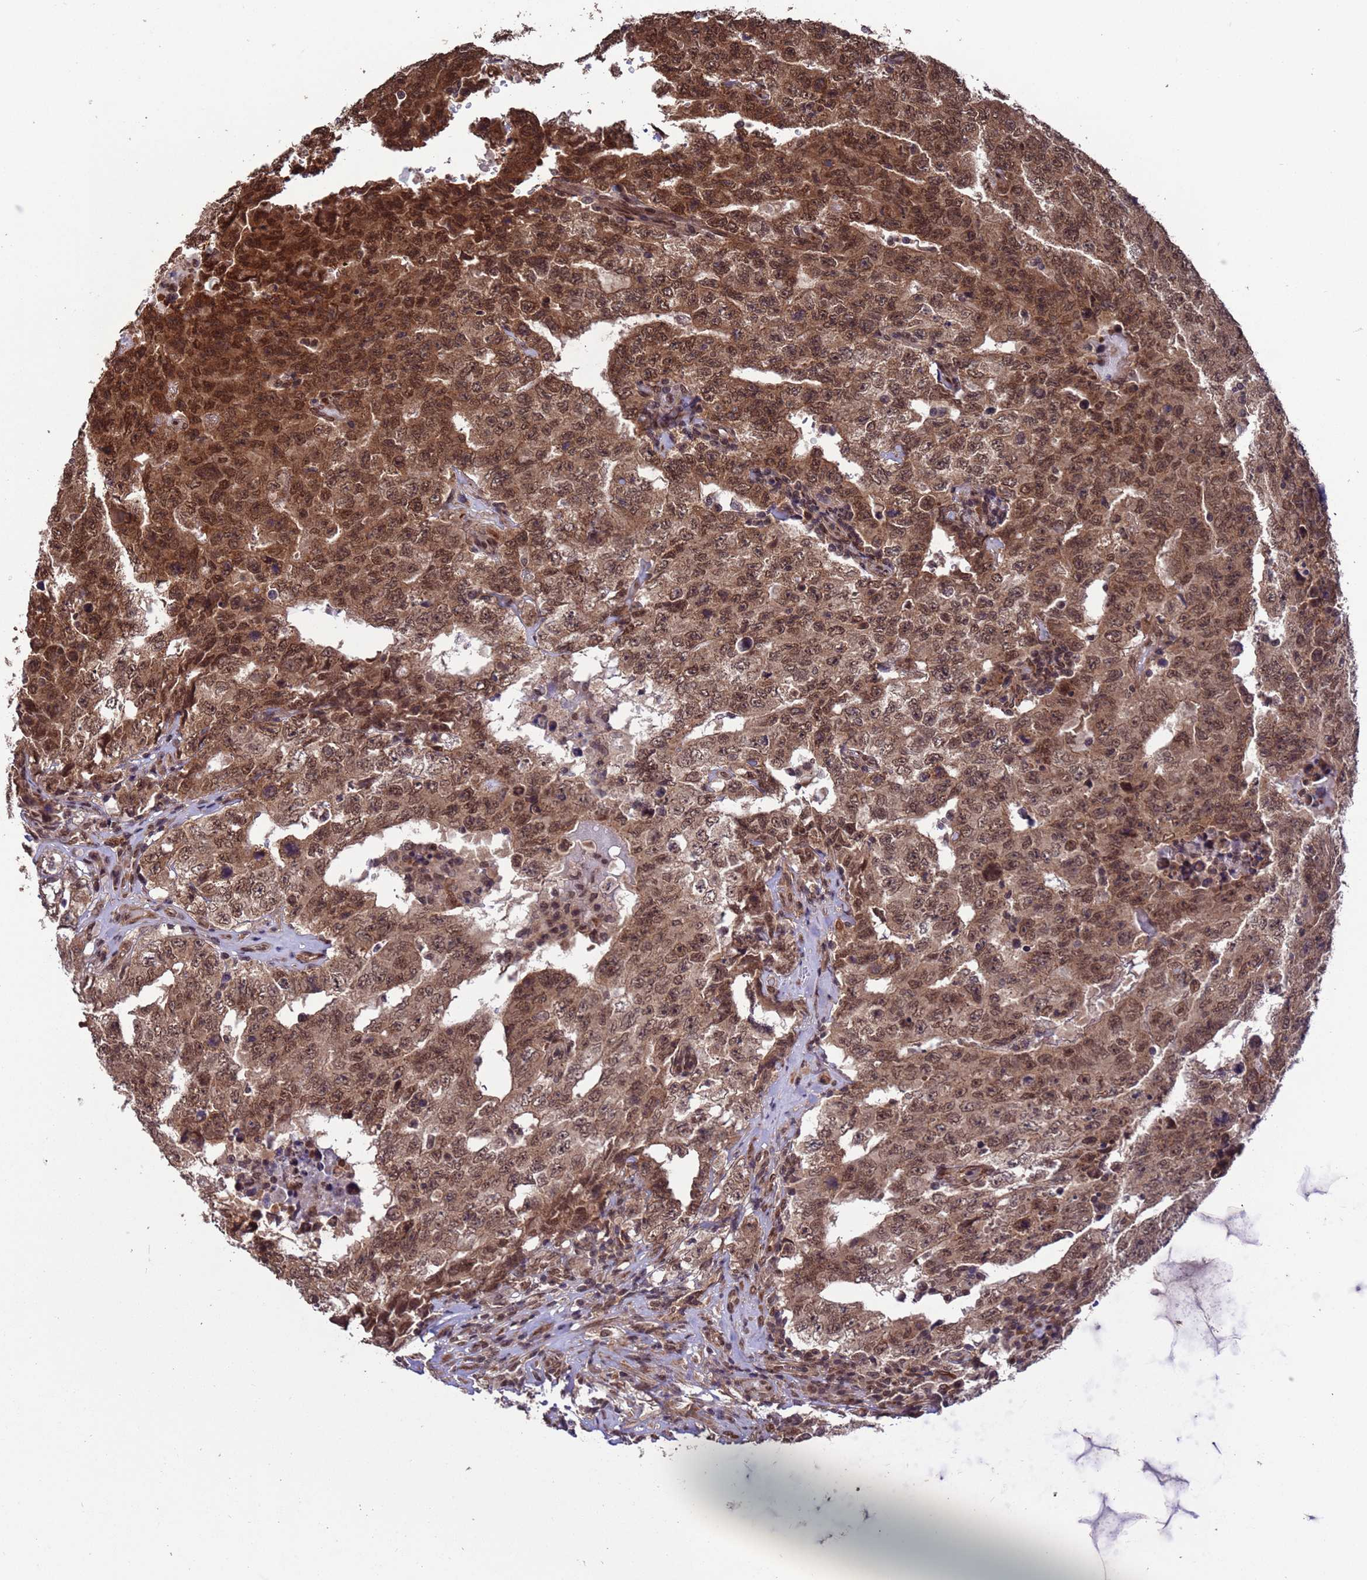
{"staining": {"intensity": "moderate", "quantity": ">75%", "location": "cytoplasmic/membranous,nuclear"}, "tissue": "testis cancer", "cell_type": "Tumor cells", "image_type": "cancer", "snomed": [{"axis": "morphology", "description": "Carcinoma, Embryonal, NOS"}, {"axis": "topography", "description": "Testis"}], "caption": "Immunohistochemical staining of human testis cancer demonstrates medium levels of moderate cytoplasmic/membranous and nuclear protein staining in about >75% of tumor cells.", "gene": "VSTM4", "patient": {"sex": "male", "age": 26}}